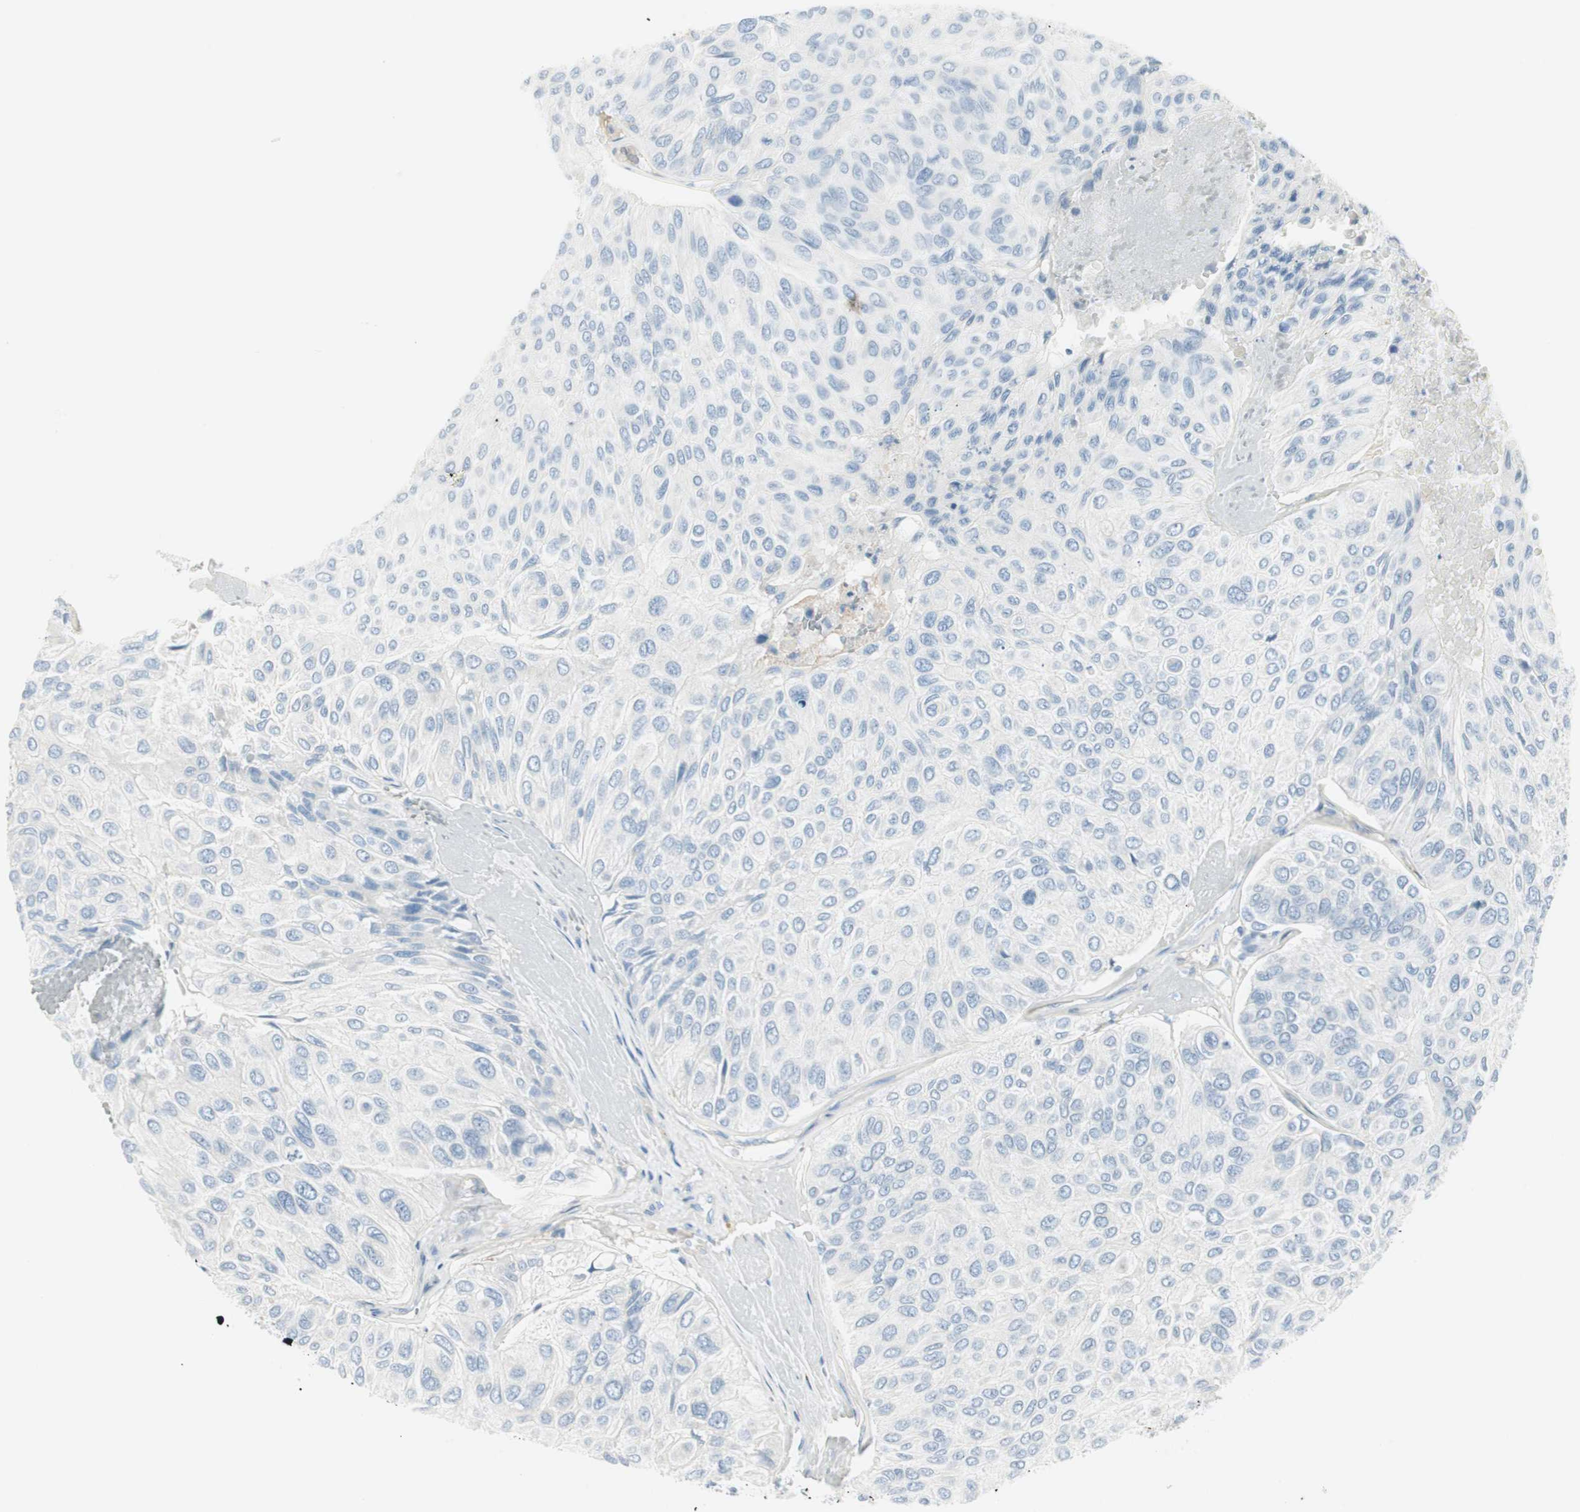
{"staining": {"intensity": "negative", "quantity": "none", "location": "none"}, "tissue": "urothelial cancer", "cell_type": "Tumor cells", "image_type": "cancer", "snomed": [{"axis": "morphology", "description": "Urothelial carcinoma, High grade"}, {"axis": "topography", "description": "Urinary bladder"}], "caption": "High magnification brightfield microscopy of high-grade urothelial carcinoma stained with DAB (brown) and counterstained with hematoxylin (blue): tumor cells show no significant staining. The staining is performed using DAB brown chromogen with nuclei counter-stained in using hematoxylin.", "gene": "CDHR5", "patient": {"sex": "male", "age": 66}}